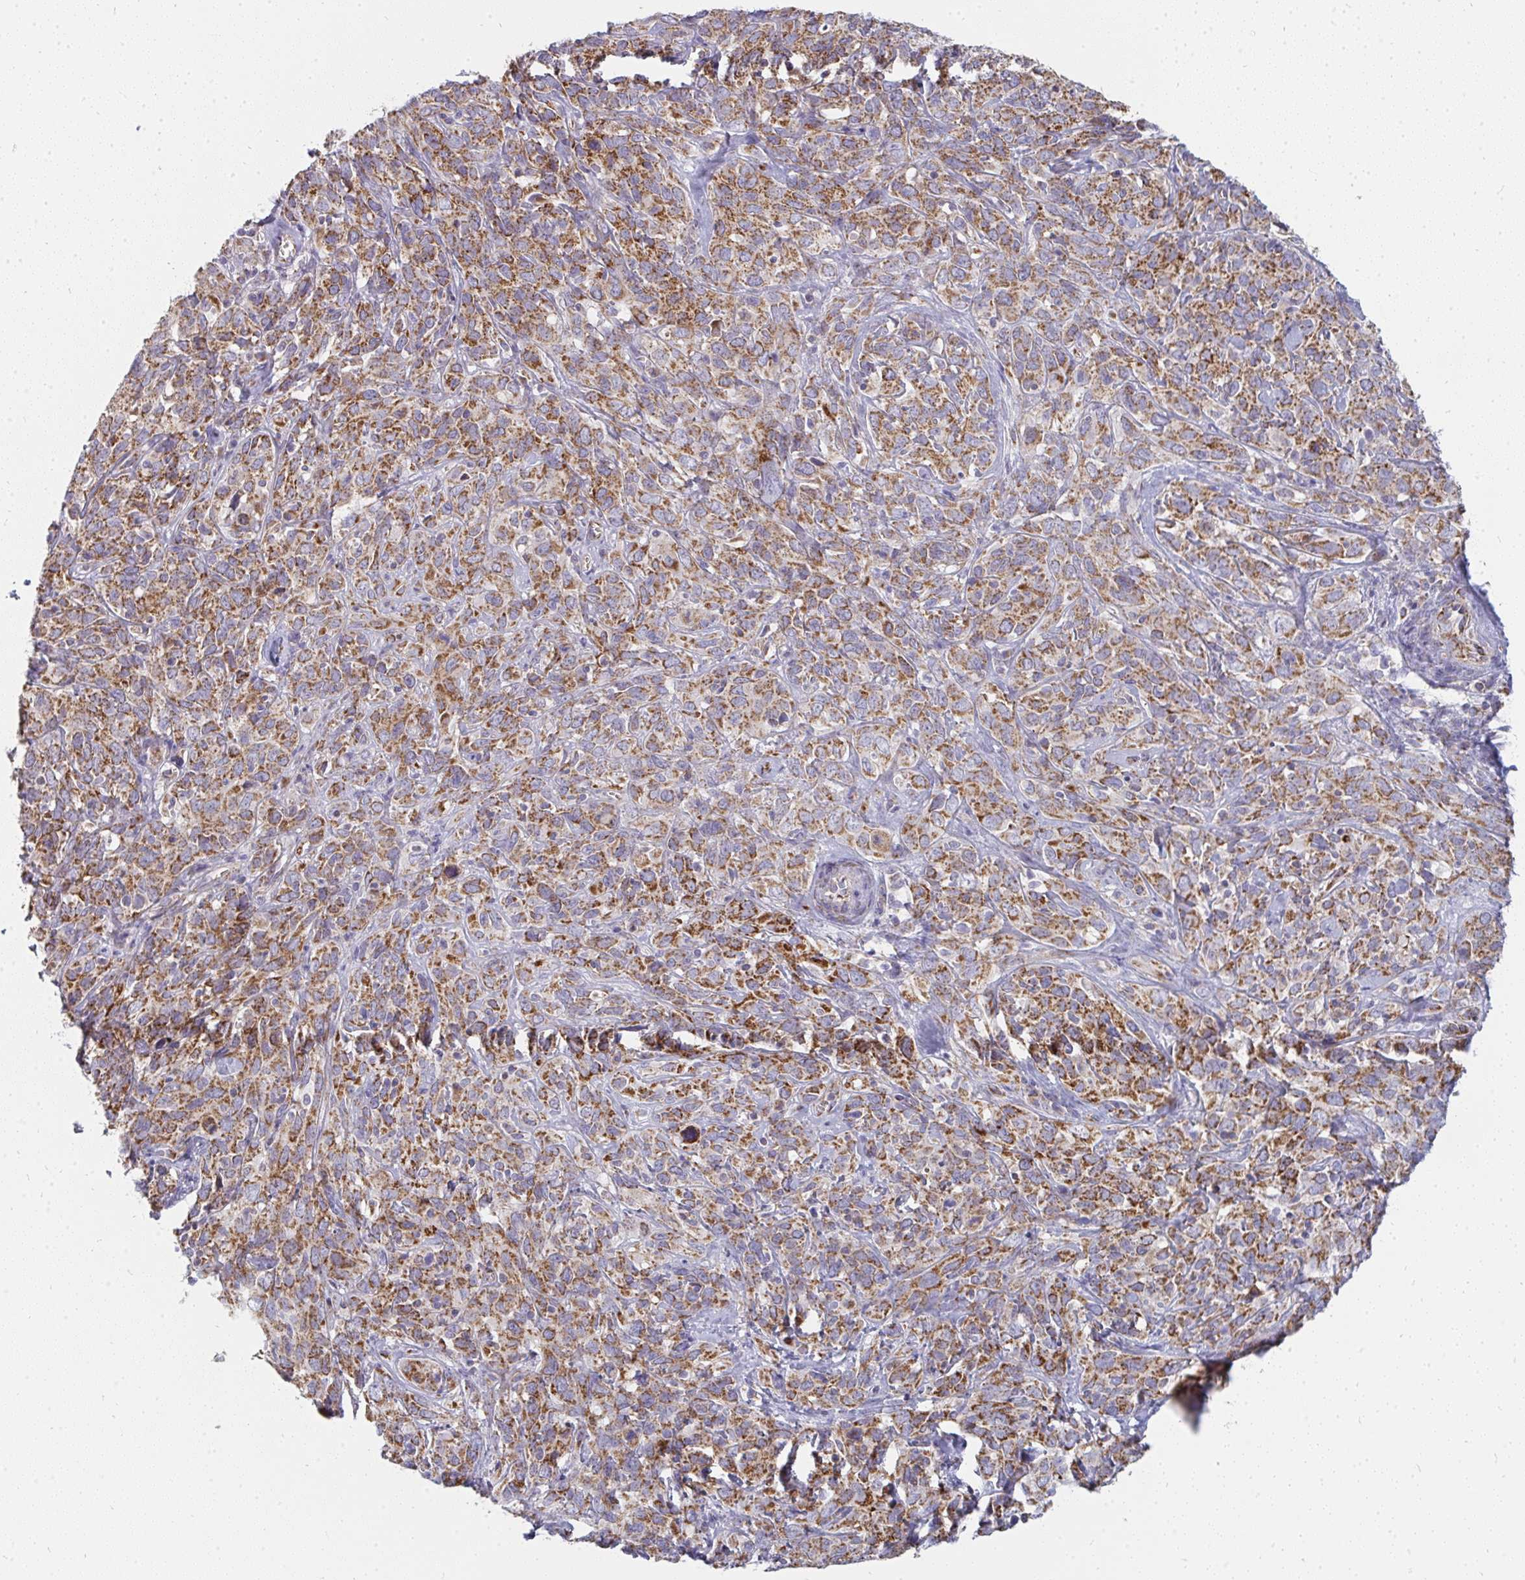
{"staining": {"intensity": "moderate", "quantity": ">75%", "location": "cytoplasmic/membranous"}, "tissue": "cervical cancer", "cell_type": "Tumor cells", "image_type": "cancer", "snomed": [{"axis": "morphology", "description": "Normal tissue, NOS"}, {"axis": "morphology", "description": "Squamous cell carcinoma, NOS"}, {"axis": "topography", "description": "Cervix"}], "caption": "Immunohistochemical staining of cervical cancer (squamous cell carcinoma) demonstrates medium levels of moderate cytoplasmic/membranous protein expression in approximately >75% of tumor cells. The staining was performed using DAB (3,3'-diaminobenzidine) to visualize the protein expression in brown, while the nuclei were stained in blue with hematoxylin (Magnification: 20x).", "gene": "FAHD1", "patient": {"sex": "female", "age": 51}}